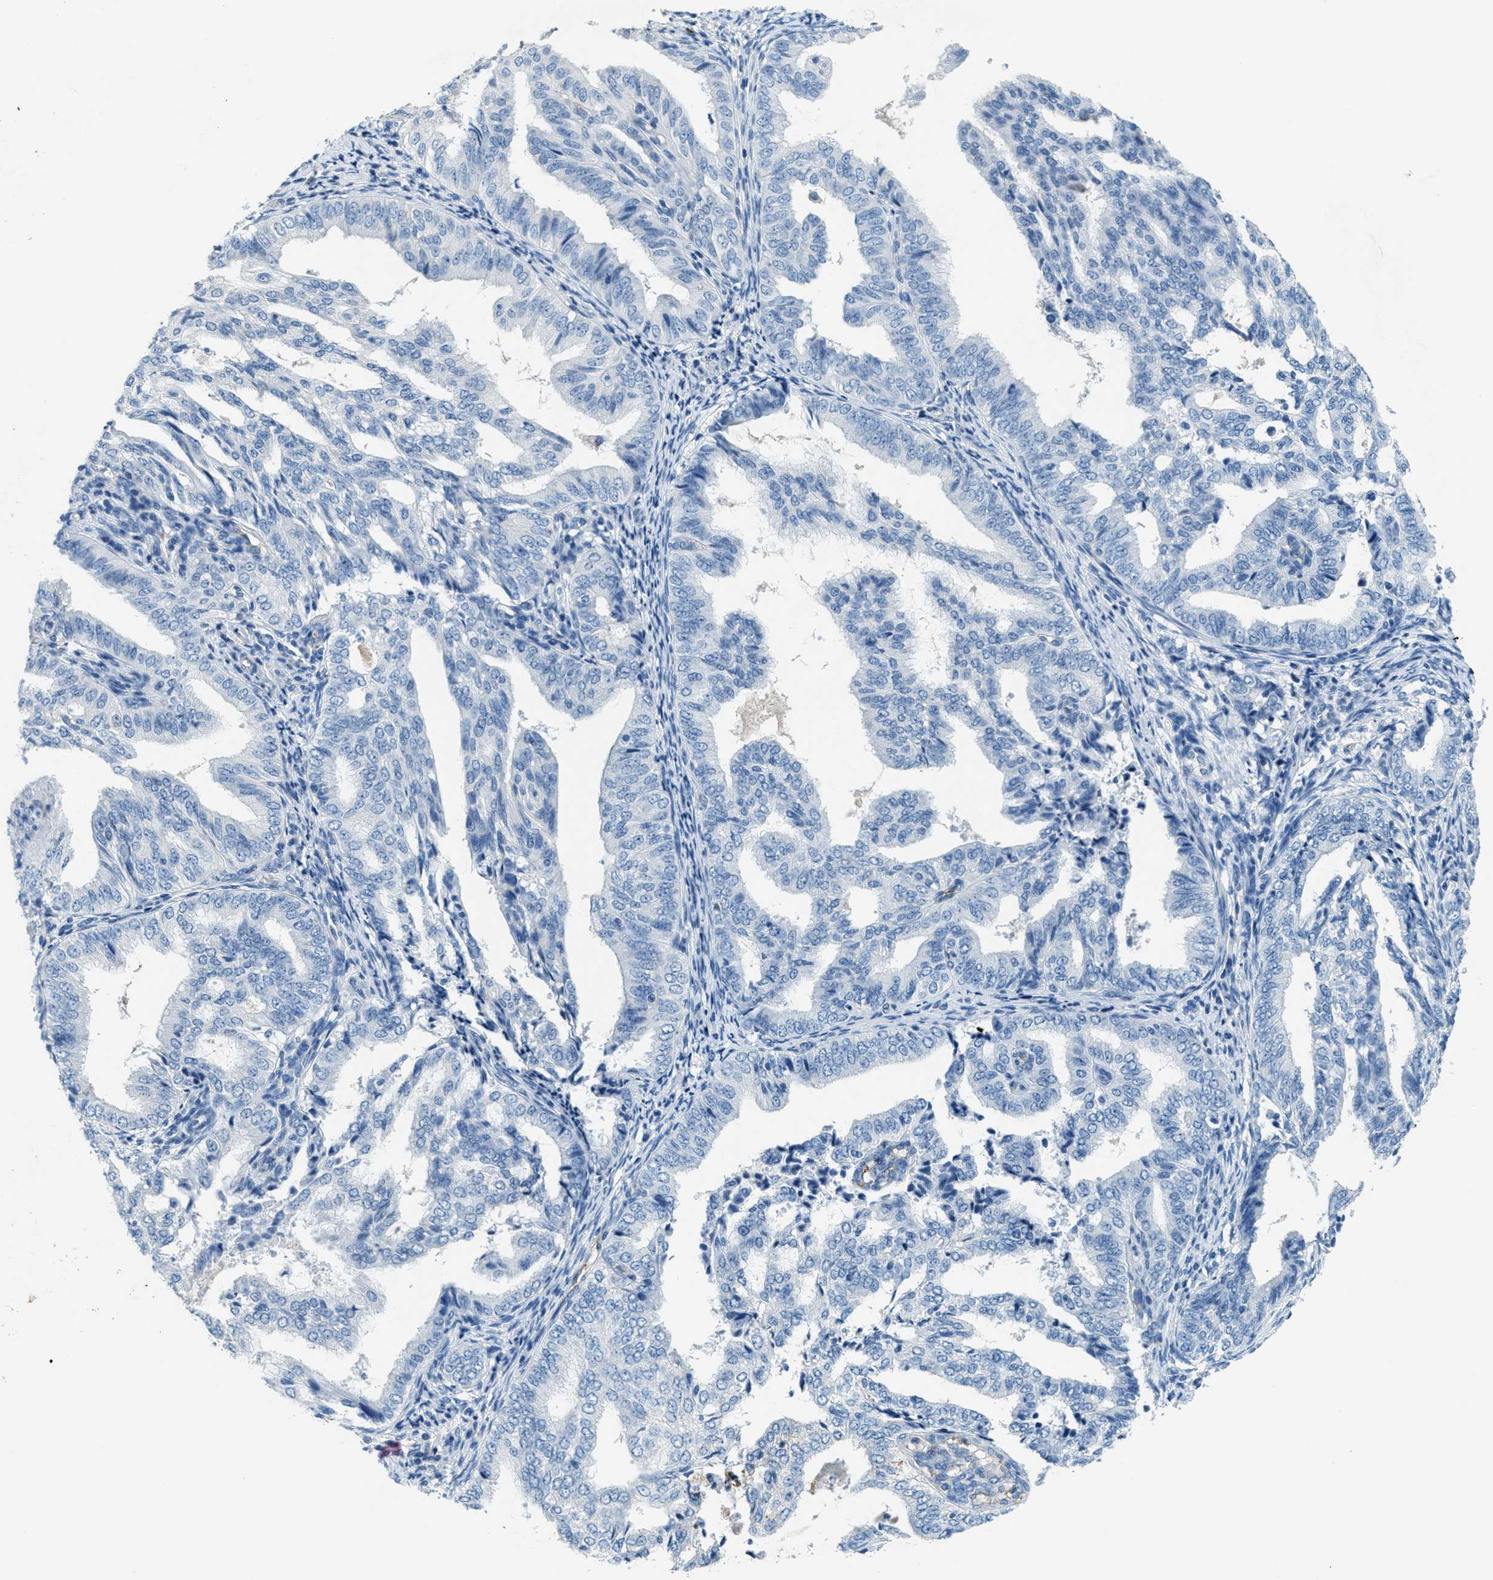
{"staining": {"intensity": "negative", "quantity": "none", "location": "none"}, "tissue": "endometrial cancer", "cell_type": "Tumor cells", "image_type": "cancer", "snomed": [{"axis": "morphology", "description": "Adenocarcinoma, NOS"}, {"axis": "topography", "description": "Endometrium"}], "caption": "The immunohistochemistry image has no significant staining in tumor cells of adenocarcinoma (endometrial) tissue.", "gene": "A2M", "patient": {"sex": "female", "age": 58}}